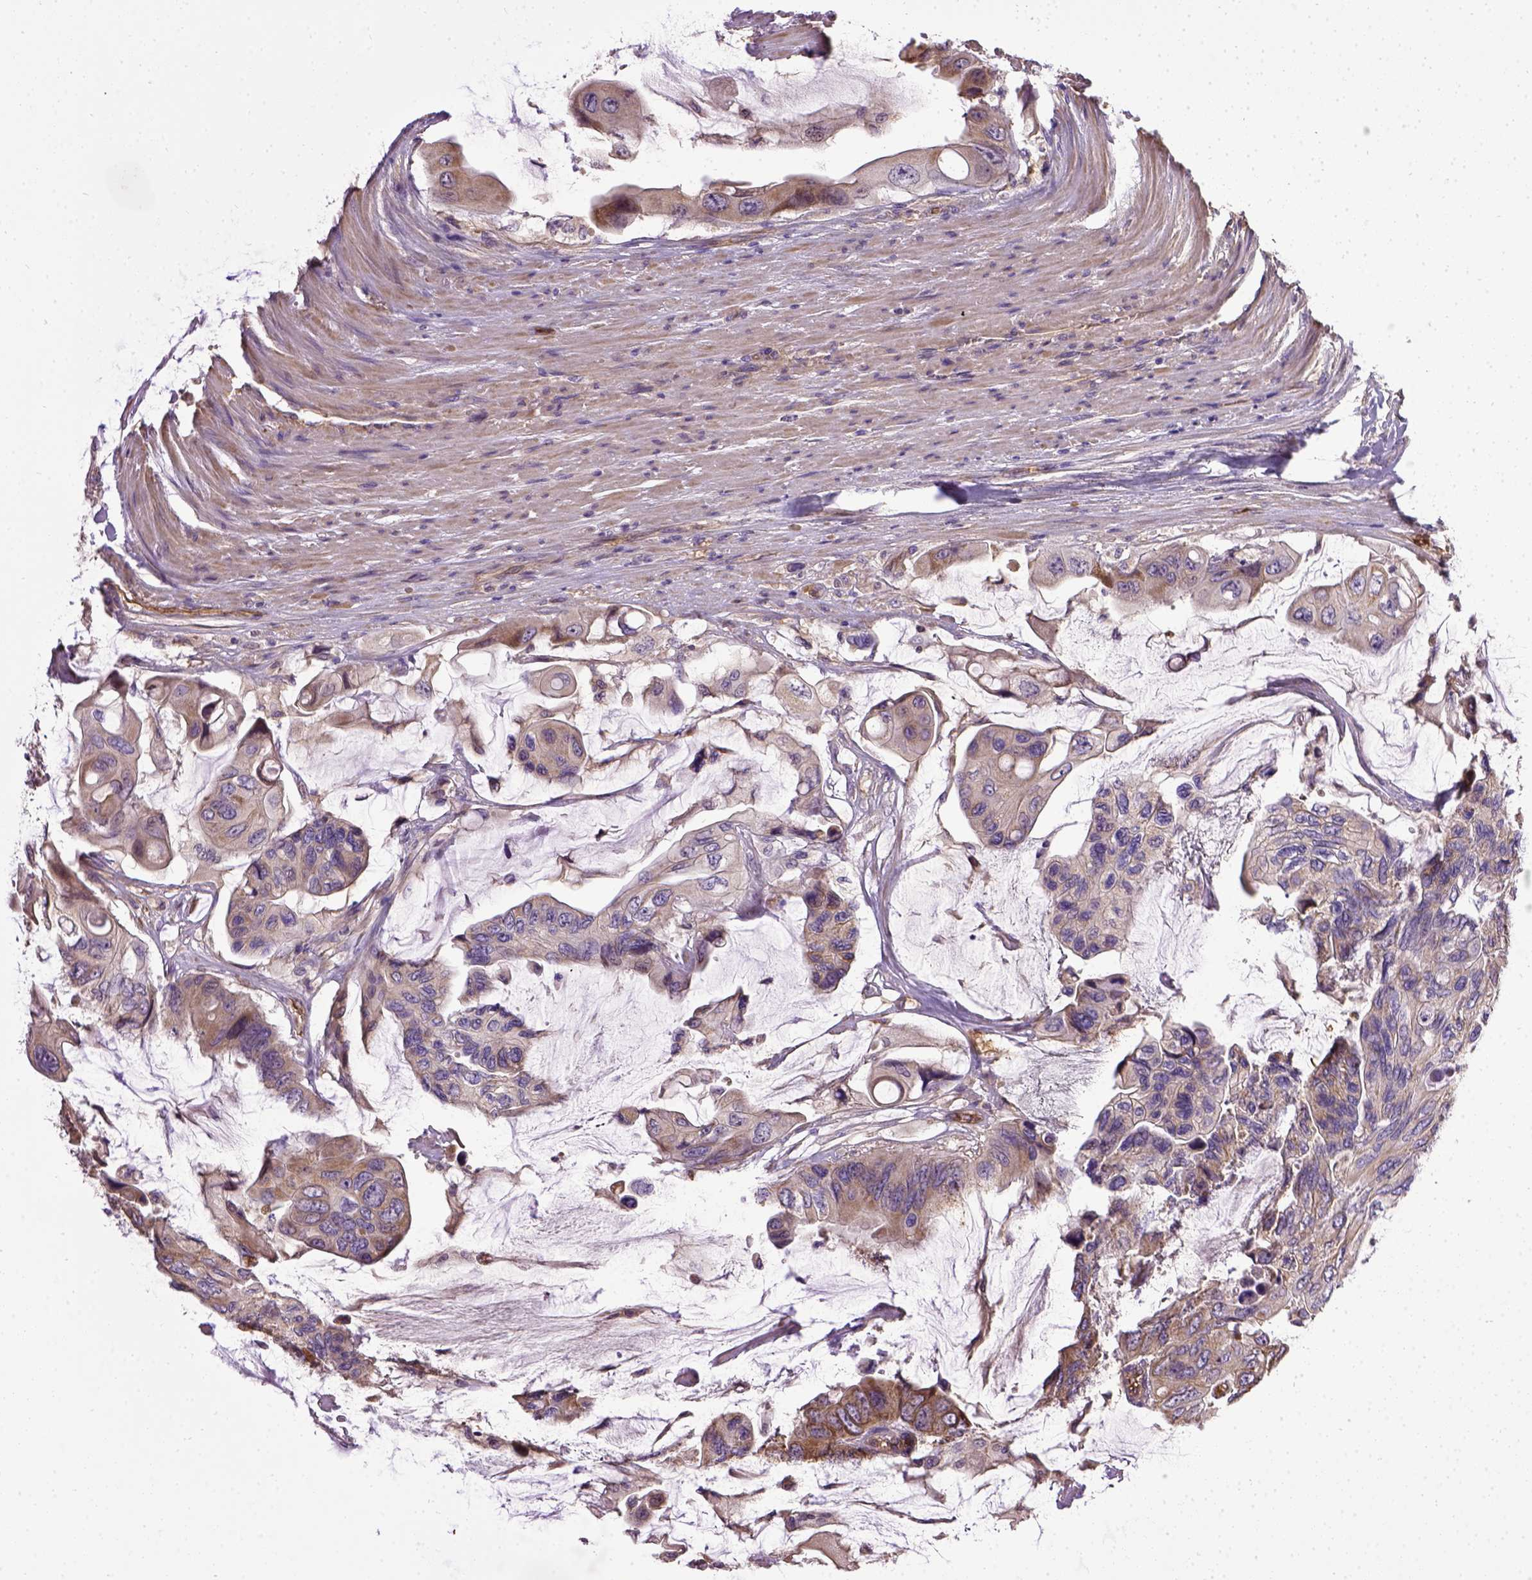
{"staining": {"intensity": "weak", "quantity": "<25%", "location": "cytoplasmic/membranous"}, "tissue": "colorectal cancer", "cell_type": "Tumor cells", "image_type": "cancer", "snomed": [{"axis": "morphology", "description": "Adenocarcinoma, NOS"}, {"axis": "topography", "description": "Rectum"}], "caption": "The micrograph shows no significant expression in tumor cells of adenocarcinoma (colorectal).", "gene": "ENG", "patient": {"sex": "male", "age": 63}}